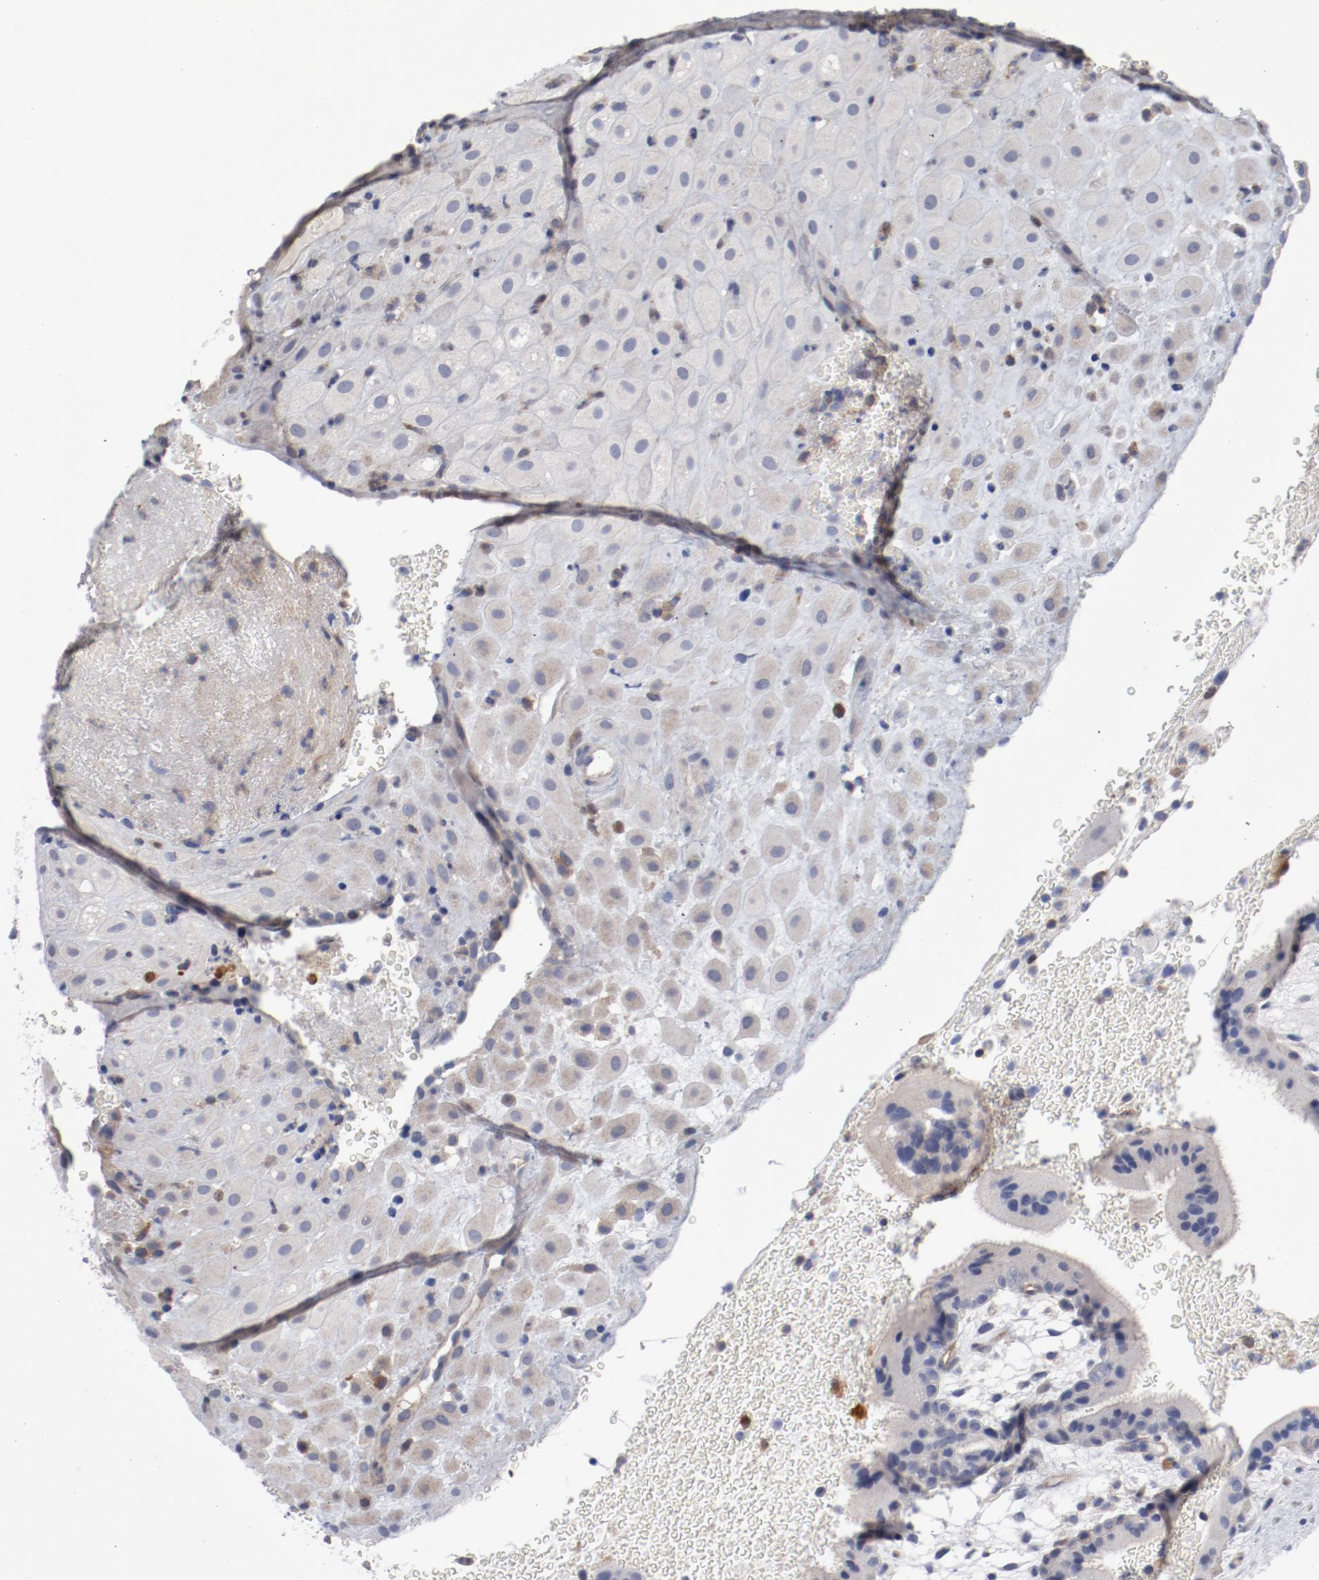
{"staining": {"intensity": "negative", "quantity": "none", "location": "none"}, "tissue": "placenta", "cell_type": "Decidual cells", "image_type": "normal", "snomed": [{"axis": "morphology", "description": "Normal tissue, NOS"}, {"axis": "topography", "description": "Placenta"}], "caption": "The photomicrograph demonstrates no staining of decidual cells in normal placenta.", "gene": "CBL", "patient": {"sex": "female", "age": 19}}